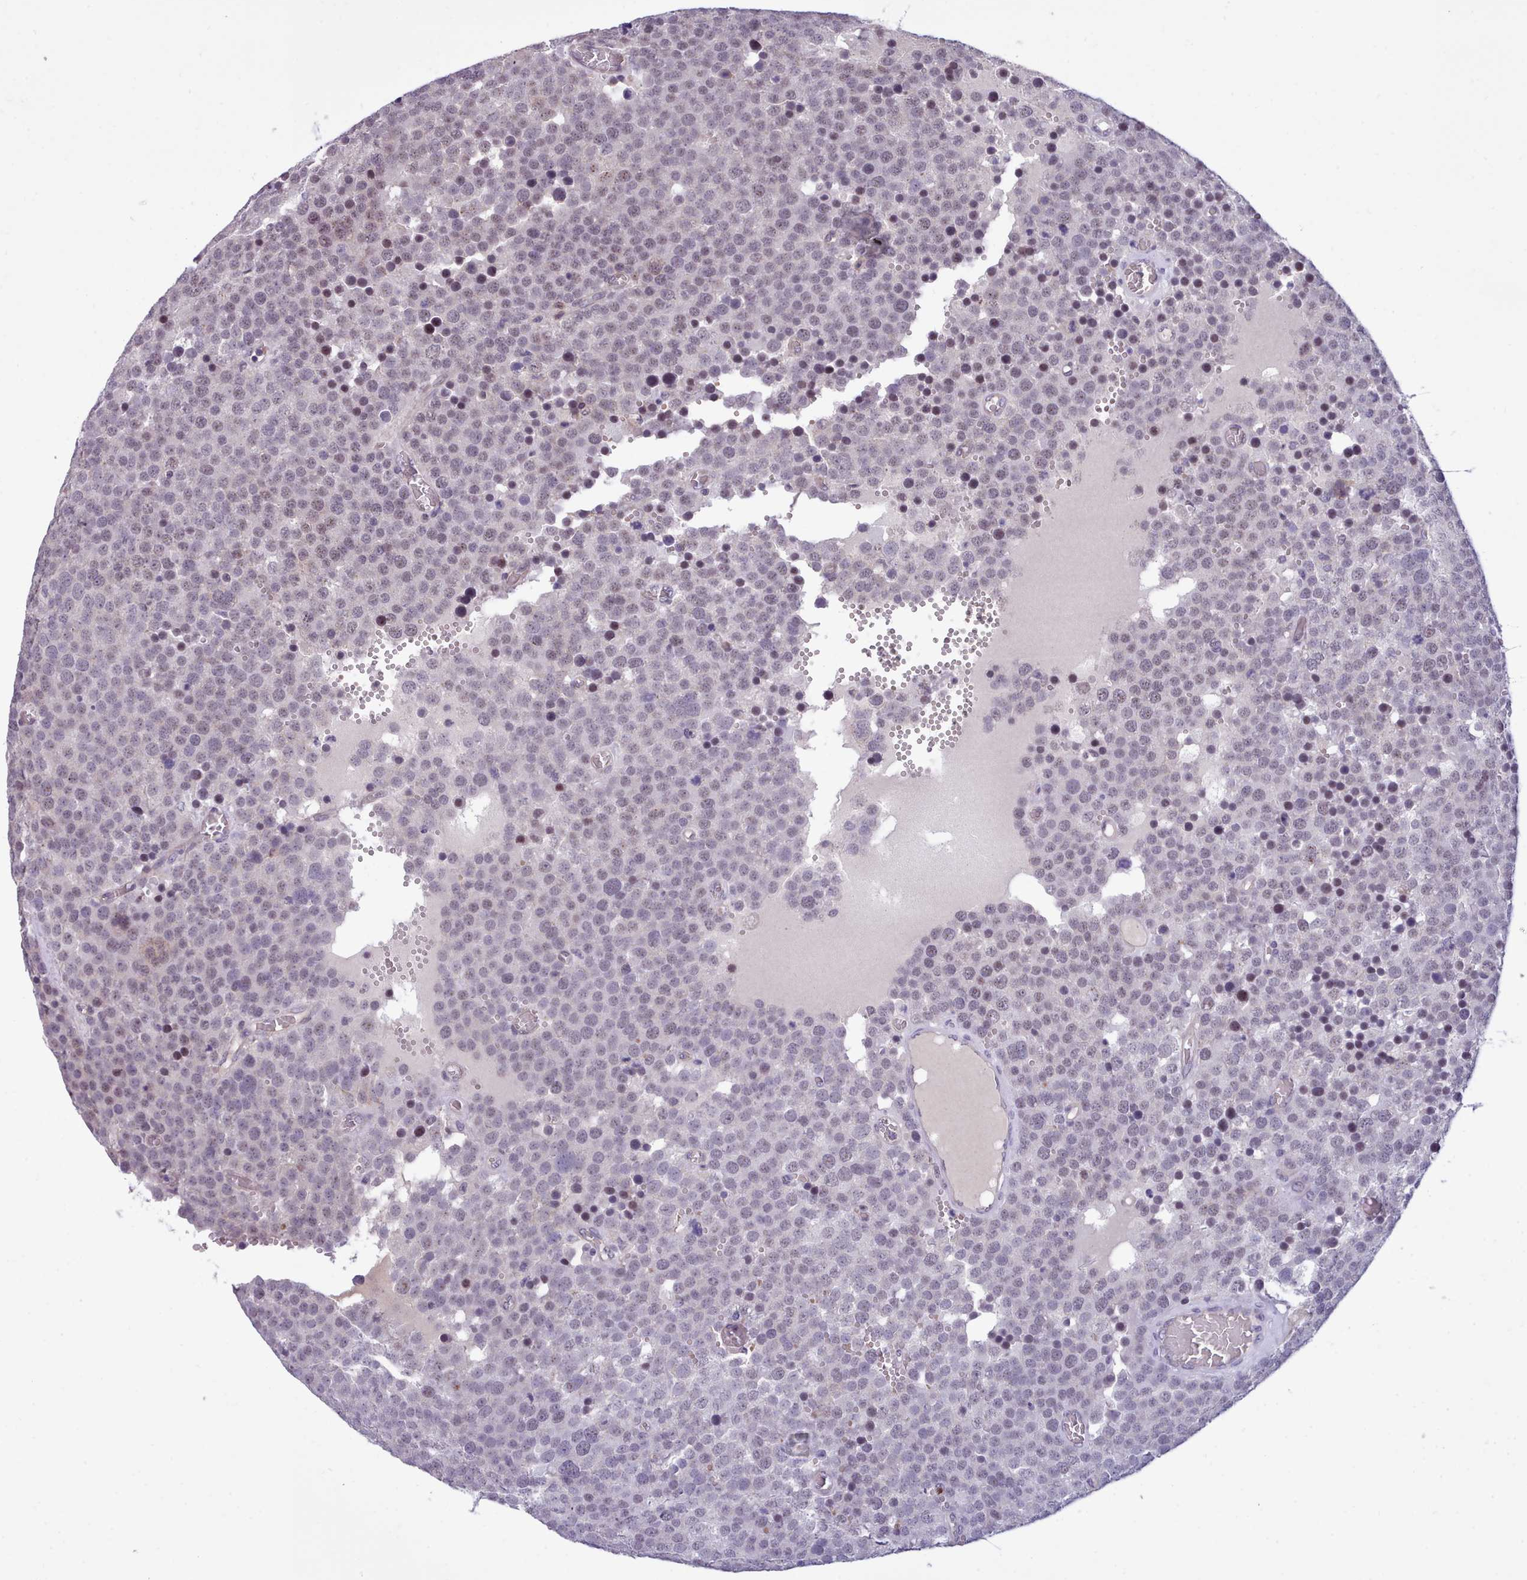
{"staining": {"intensity": "negative", "quantity": "none", "location": "none"}, "tissue": "testis cancer", "cell_type": "Tumor cells", "image_type": "cancer", "snomed": [{"axis": "morphology", "description": "Normal tissue, NOS"}, {"axis": "morphology", "description": "Seminoma, NOS"}, {"axis": "topography", "description": "Testis"}], "caption": "This is a image of IHC staining of testis seminoma, which shows no expression in tumor cells.", "gene": "KCTD16", "patient": {"sex": "male", "age": 71}}